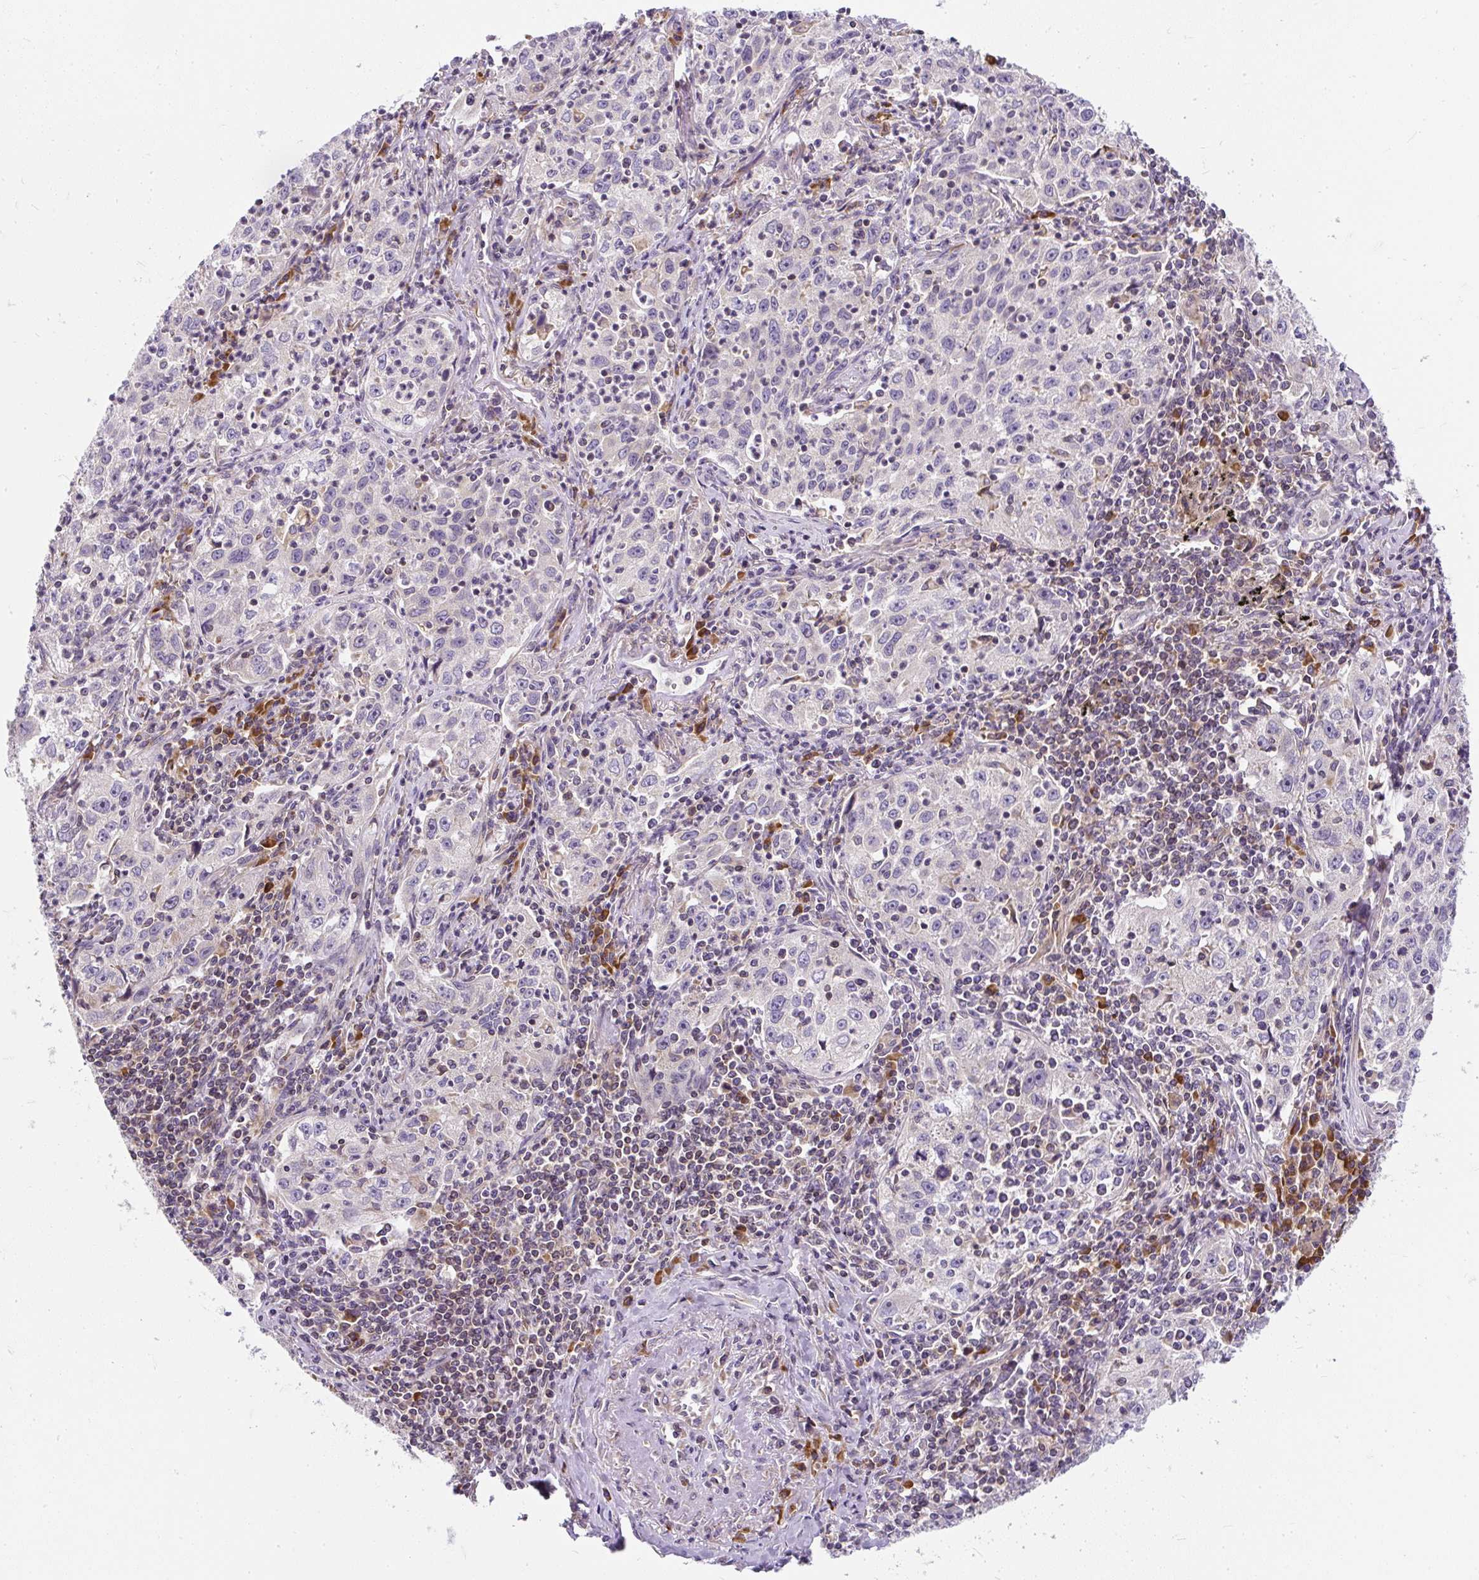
{"staining": {"intensity": "negative", "quantity": "none", "location": "none"}, "tissue": "lung cancer", "cell_type": "Tumor cells", "image_type": "cancer", "snomed": [{"axis": "morphology", "description": "Squamous cell carcinoma, NOS"}, {"axis": "topography", "description": "Lung"}], "caption": "Lung squamous cell carcinoma was stained to show a protein in brown. There is no significant staining in tumor cells.", "gene": "CYP20A1", "patient": {"sex": "male", "age": 71}}